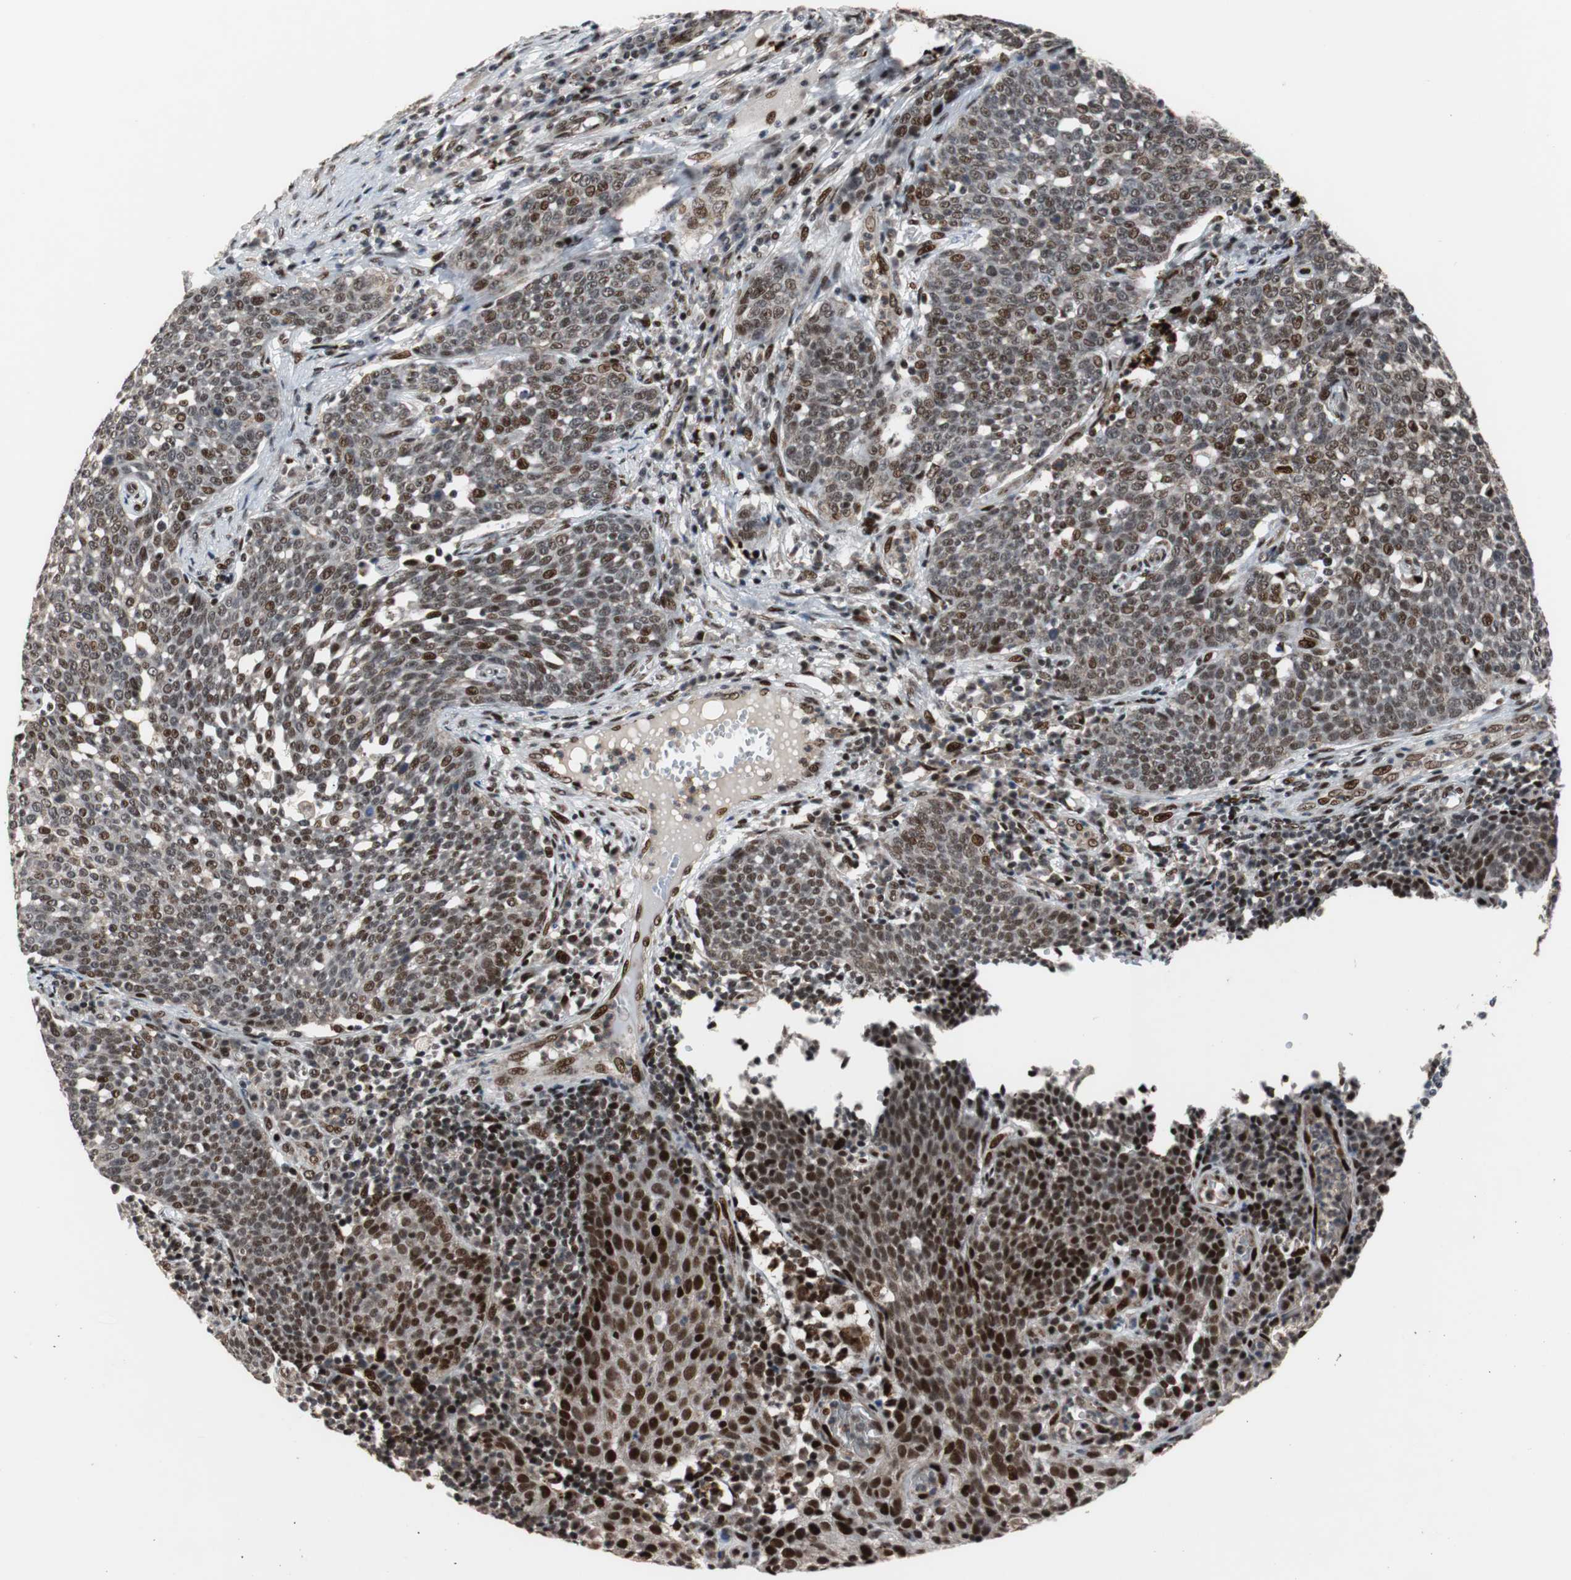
{"staining": {"intensity": "moderate", "quantity": ">75%", "location": "nuclear"}, "tissue": "cervical cancer", "cell_type": "Tumor cells", "image_type": "cancer", "snomed": [{"axis": "morphology", "description": "Squamous cell carcinoma, NOS"}, {"axis": "topography", "description": "Cervix"}], "caption": "Protein expression analysis of cervical squamous cell carcinoma demonstrates moderate nuclear expression in approximately >75% of tumor cells.", "gene": "NBL1", "patient": {"sex": "female", "age": 34}}